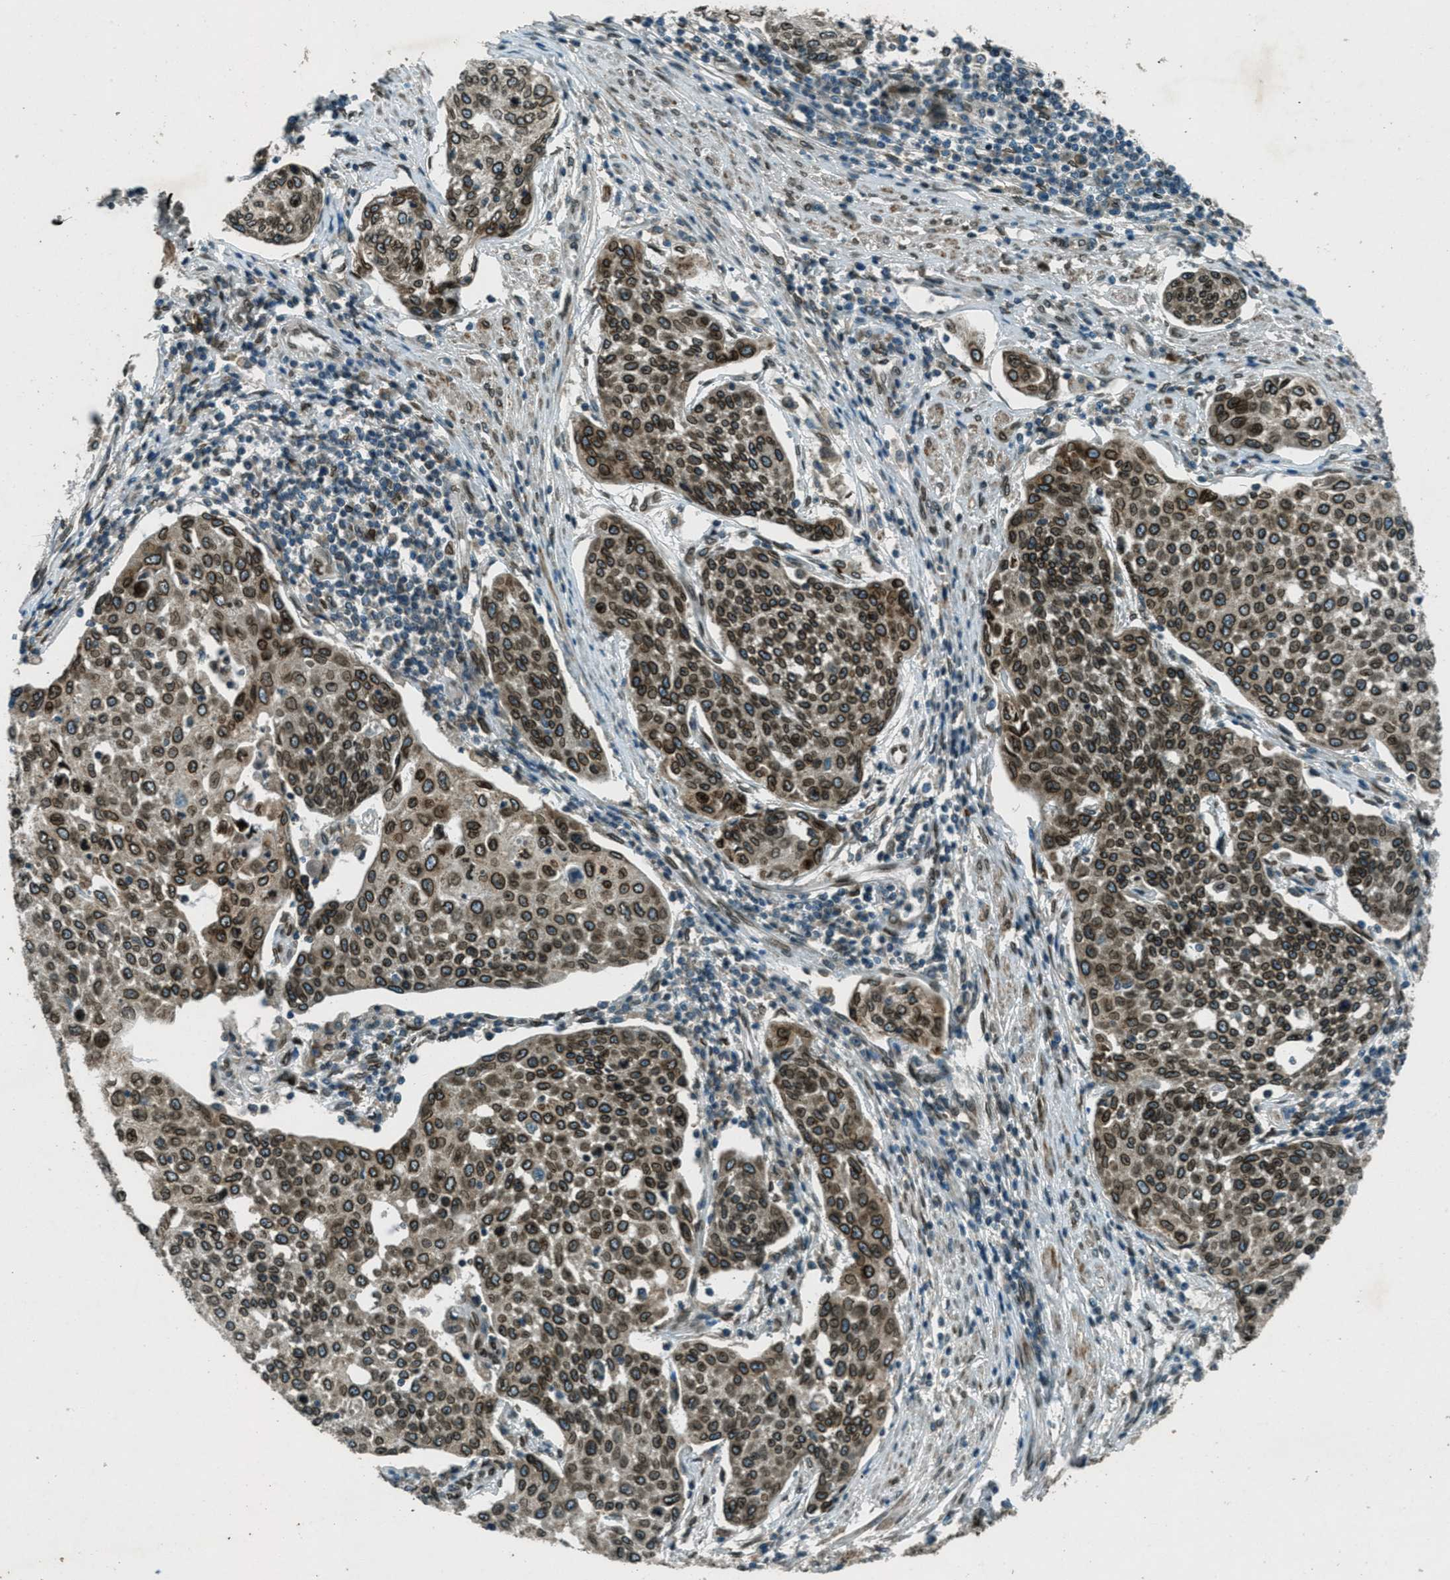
{"staining": {"intensity": "strong", "quantity": ">75%", "location": "cytoplasmic/membranous,nuclear"}, "tissue": "cervical cancer", "cell_type": "Tumor cells", "image_type": "cancer", "snomed": [{"axis": "morphology", "description": "Squamous cell carcinoma, NOS"}, {"axis": "topography", "description": "Cervix"}], "caption": "An image of squamous cell carcinoma (cervical) stained for a protein demonstrates strong cytoplasmic/membranous and nuclear brown staining in tumor cells.", "gene": "LEMD2", "patient": {"sex": "female", "age": 34}}